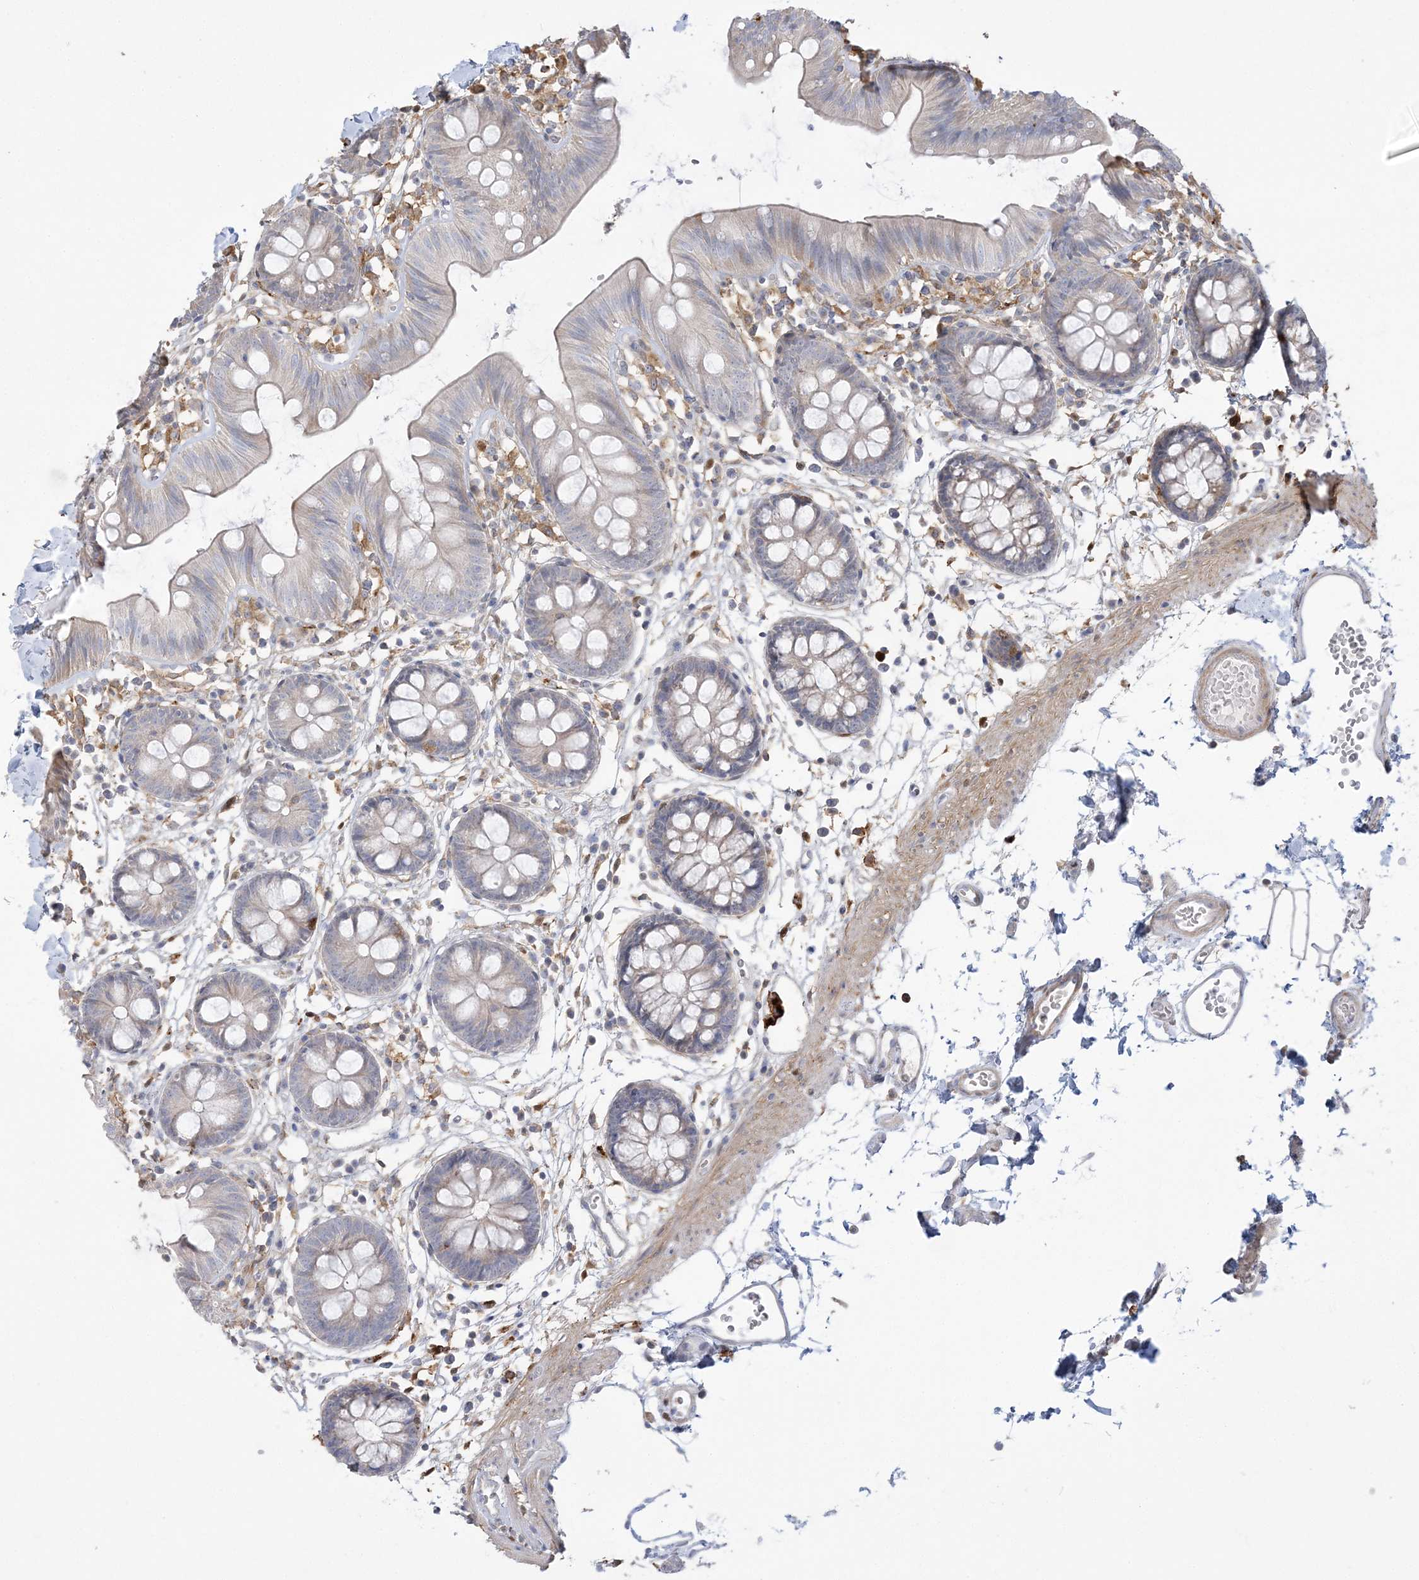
{"staining": {"intensity": "weak", "quantity": ">75%", "location": "cytoplasmic/membranous"}, "tissue": "colon", "cell_type": "Endothelial cells", "image_type": "normal", "snomed": [{"axis": "morphology", "description": "Normal tissue, NOS"}, {"axis": "topography", "description": "Colon"}], "caption": "Protein staining exhibits weak cytoplasmic/membranous staining in about >75% of endothelial cells in unremarkable colon.", "gene": "HAAO", "patient": {"sex": "male", "age": 56}}